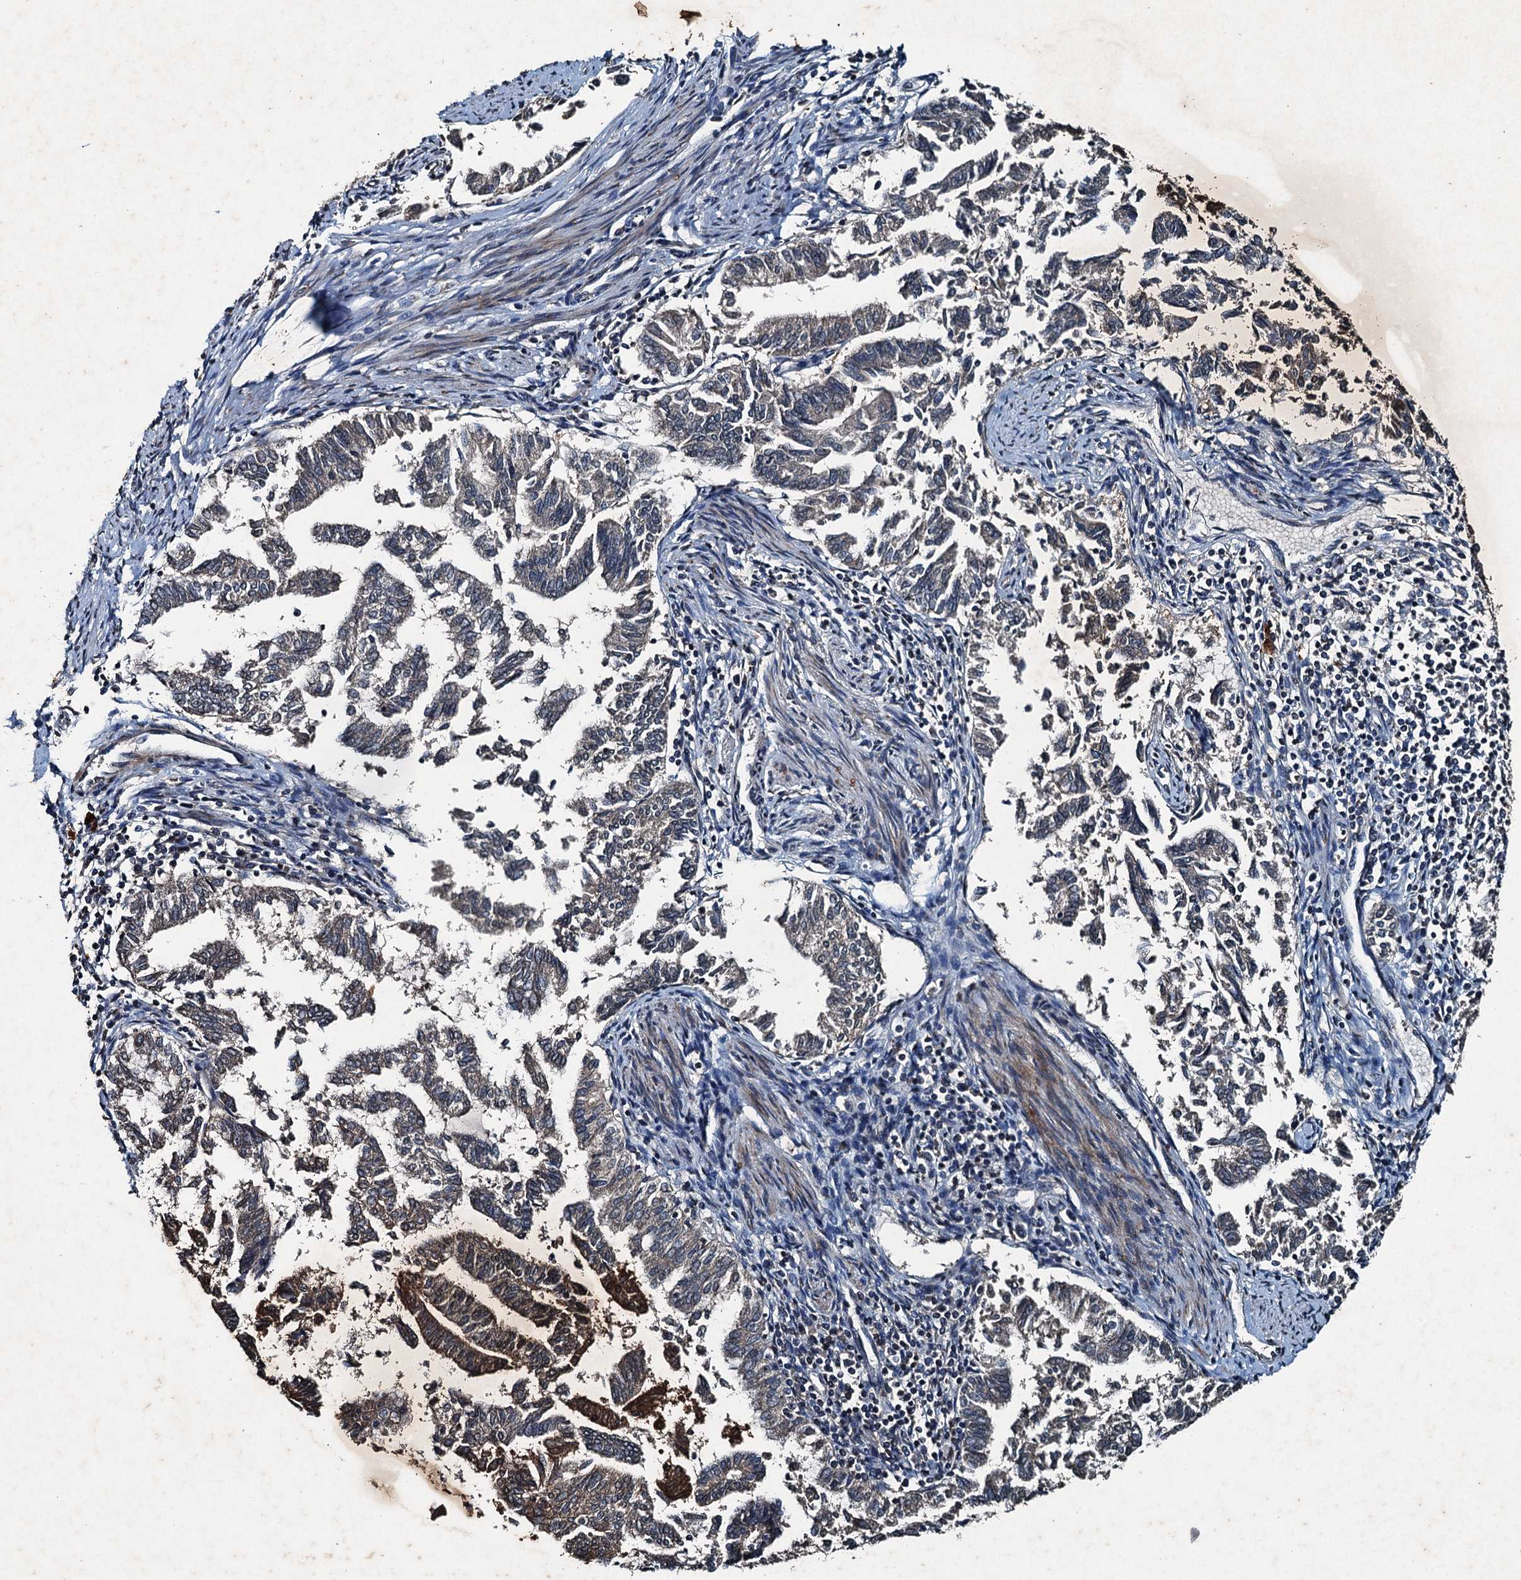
{"staining": {"intensity": "moderate", "quantity": "<25%", "location": "cytoplasmic/membranous"}, "tissue": "endometrial cancer", "cell_type": "Tumor cells", "image_type": "cancer", "snomed": [{"axis": "morphology", "description": "Adenocarcinoma, NOS"}, {"axis": "topography", "description": "Endometrium"}], "caption": "Tumor cells demonstrate low levels of moderate cytoplasmic/membranous positivity in approximately <25% of cells in endometrial cancer. (DAB (3,3'-diaminobenzidine) IHC with brightfield microscopy, high magnification).", "gene": "TCTN1", "patient": {"sex": "female", "age": 79}}